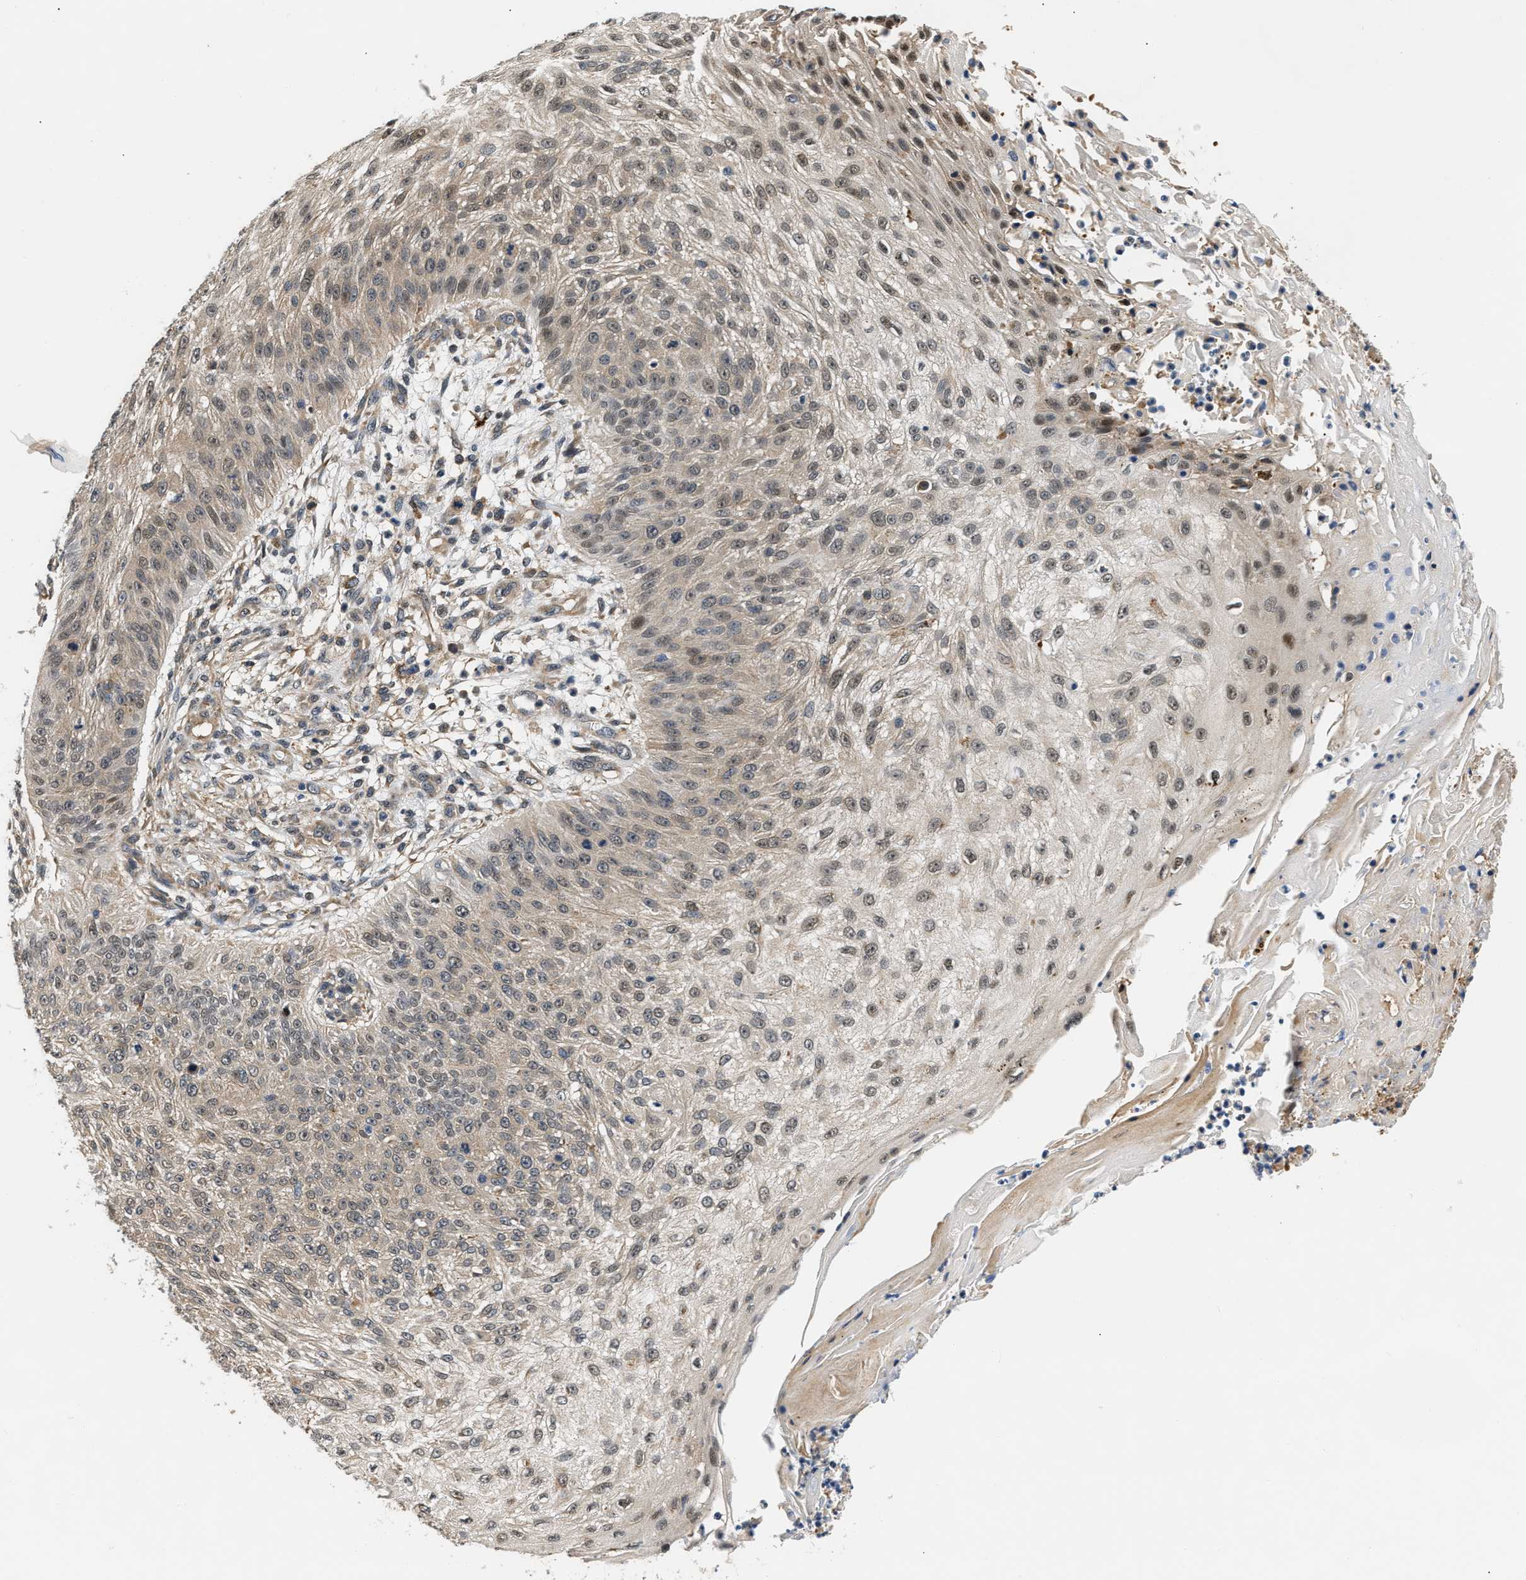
{"staining": {"intensity": "weak", "quantity": ">75%", "location": "cytoplasmic/membranous,nuclear"}, "tissue": "skin cancer", "cell_type": "Tumor cells", "image_type": "cancer", "snomed": [{"axis": "morphology", "description": "Squamous cell carcinoma, NOS"}, {"axis": "topography", "description": "Skin"}], "caption": "Tumor cells reveal low levels of weak cytoplasmic/membranous and nuclear staining in approximately >75% of cells in skin squamous cell carcinoma. (DAB IHC with brightfield microscopy, high magnification).", "gene": "LARP6", "patient": {"sex": "female", "age": 80}}